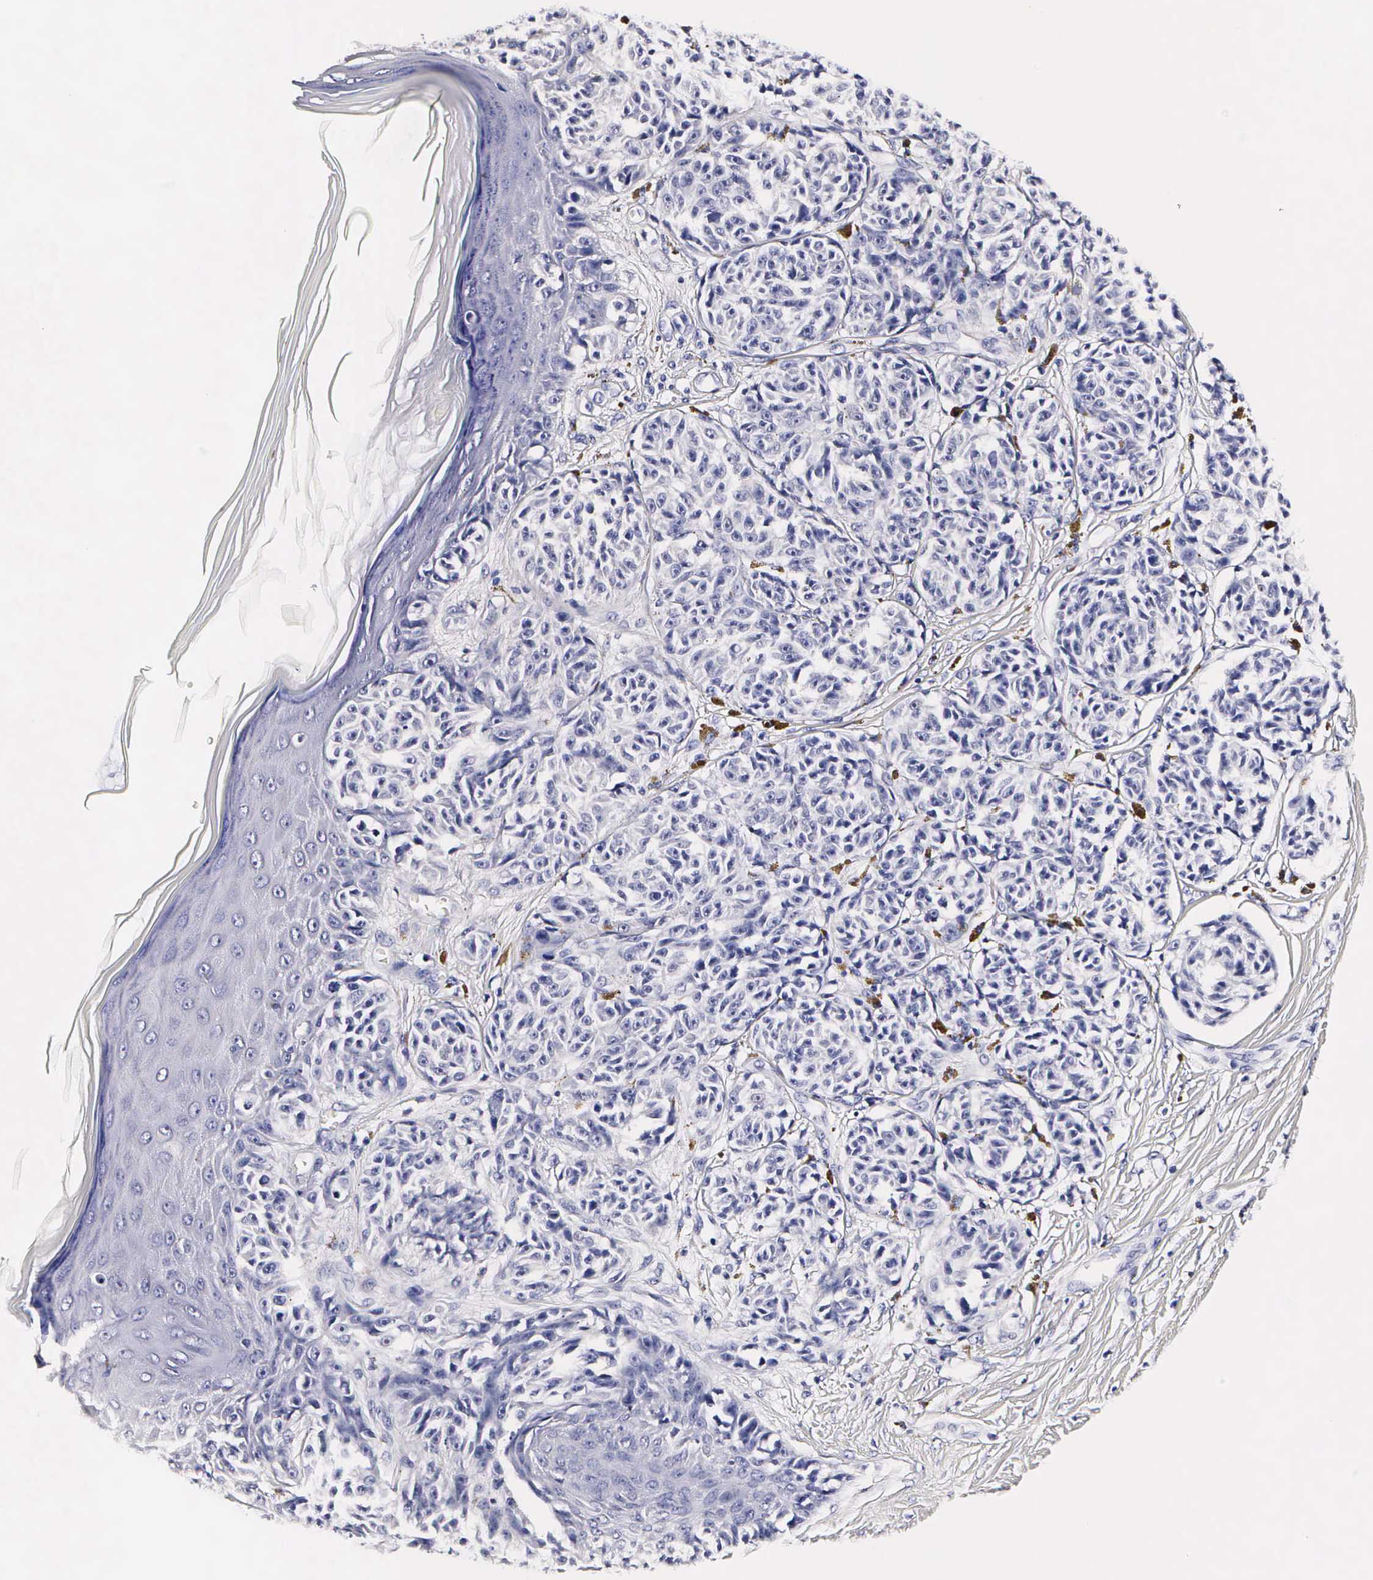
{"staining": {"intensity": "negative", "quantity": "none", "location": "none"}, "tissue": "melanoma", "cell_type": "Tumor cells", "image_type": "cancer", "snomed": [{"axis": "morphology", "description": "Malignant melanoma, NOS"}, {"axis": "topography", "description": "Skin"}], "caption": "A high-resolution image shows immunohistochemistry (IHC) staining of malignant melanoma, which shows no significant staining in tumor cells.", "gene": "RNASE6", "patient": {"sex": "male", "age": 49}}